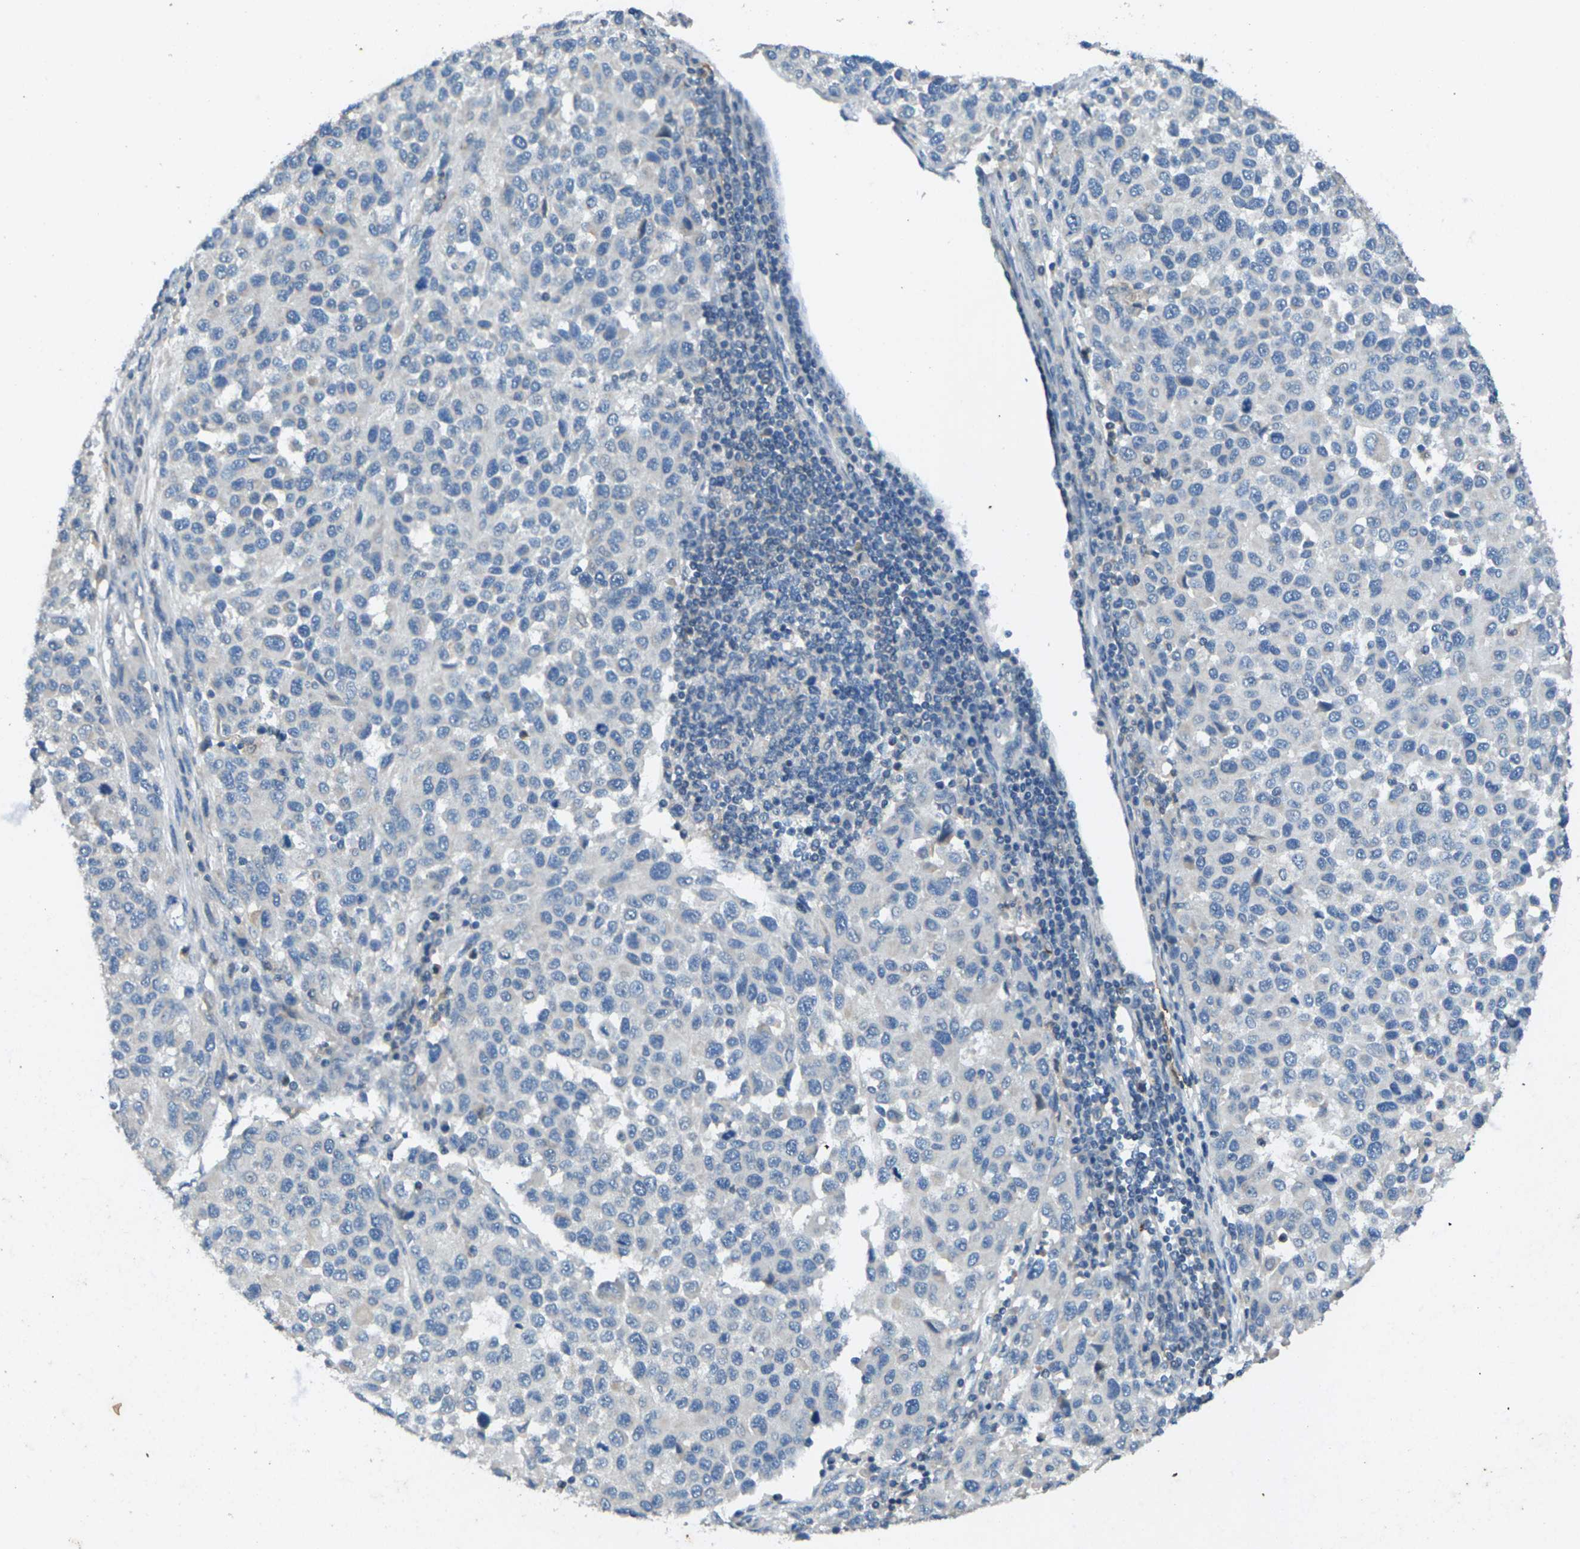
{"staining": {"intensity": "negative", "quantity": "none", "location": "none"}, "tissue": "melanoma", "cell_type": "Tumor cells", "image_type": "cancer", "snomed": [{"axis": "morphology", "description": "Malignant melanoma, Metastatic site"}, {"axis": "topography", "description": "Lymph node"}], "caption": "A high-resolution image shows immunohistochemistry (IHC) staining of melanoma, which exhibits no significant positivity in tumor cells.", "gene": "SIGLEC14", "patient": {"sex": "male", "age": 61}}